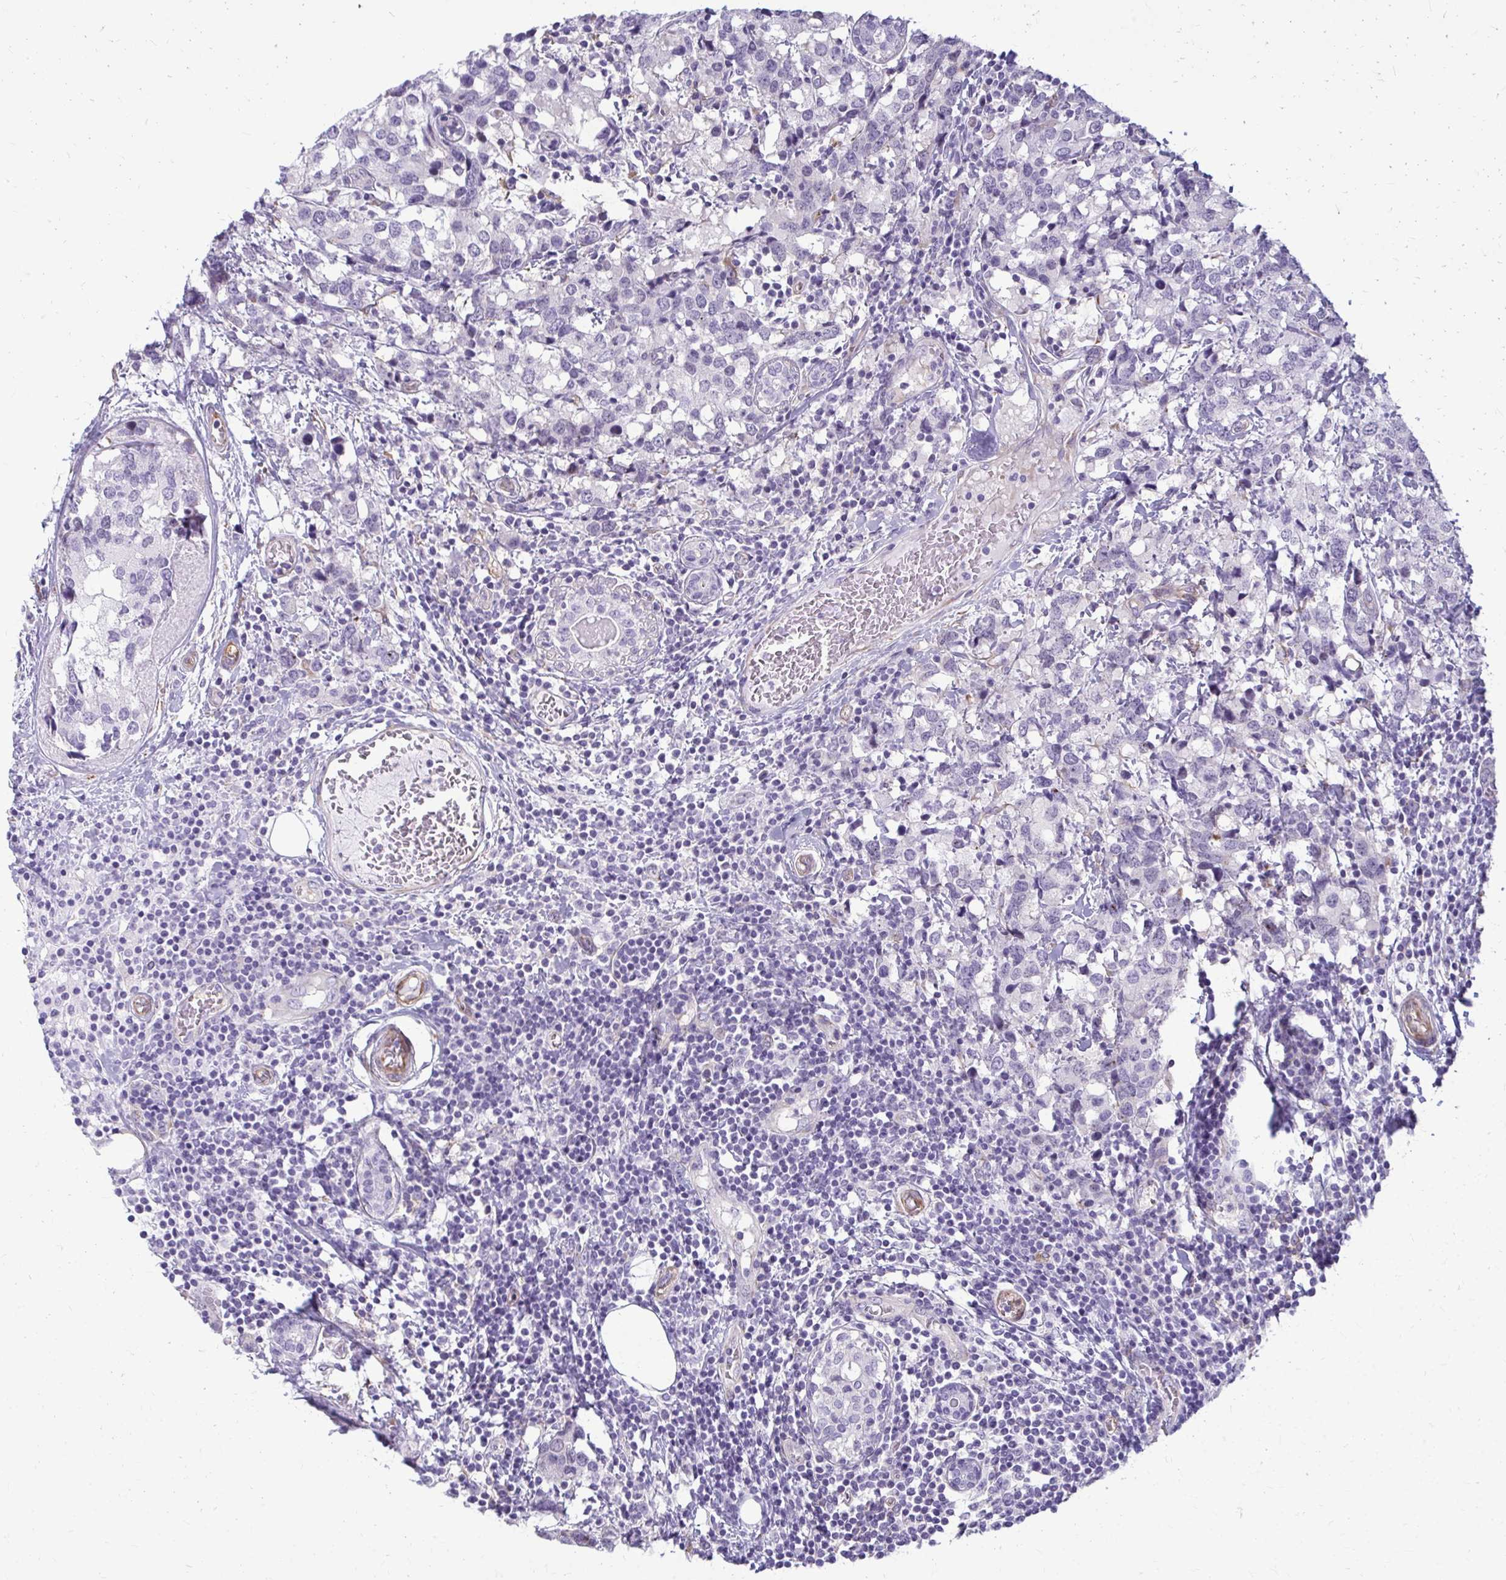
{"staining": {"intensity": "negative", "quantity": "none", "location": "none"}, "tissue": "breast cancer", "cell_type": "Tumor cells", "image_type": "cancer", "snomed": [{"axis": "morphology", "description": "Lobular carcinoma"}, {"axis": "topography", "description": "Breast"}], "caption": "Lobular carcinoma (breast) was stained to show a protein in brown. There is no significant positivity in tumor cells.", "gene": "DEPP1", "patient": {"sex": "female", "age": 59}}